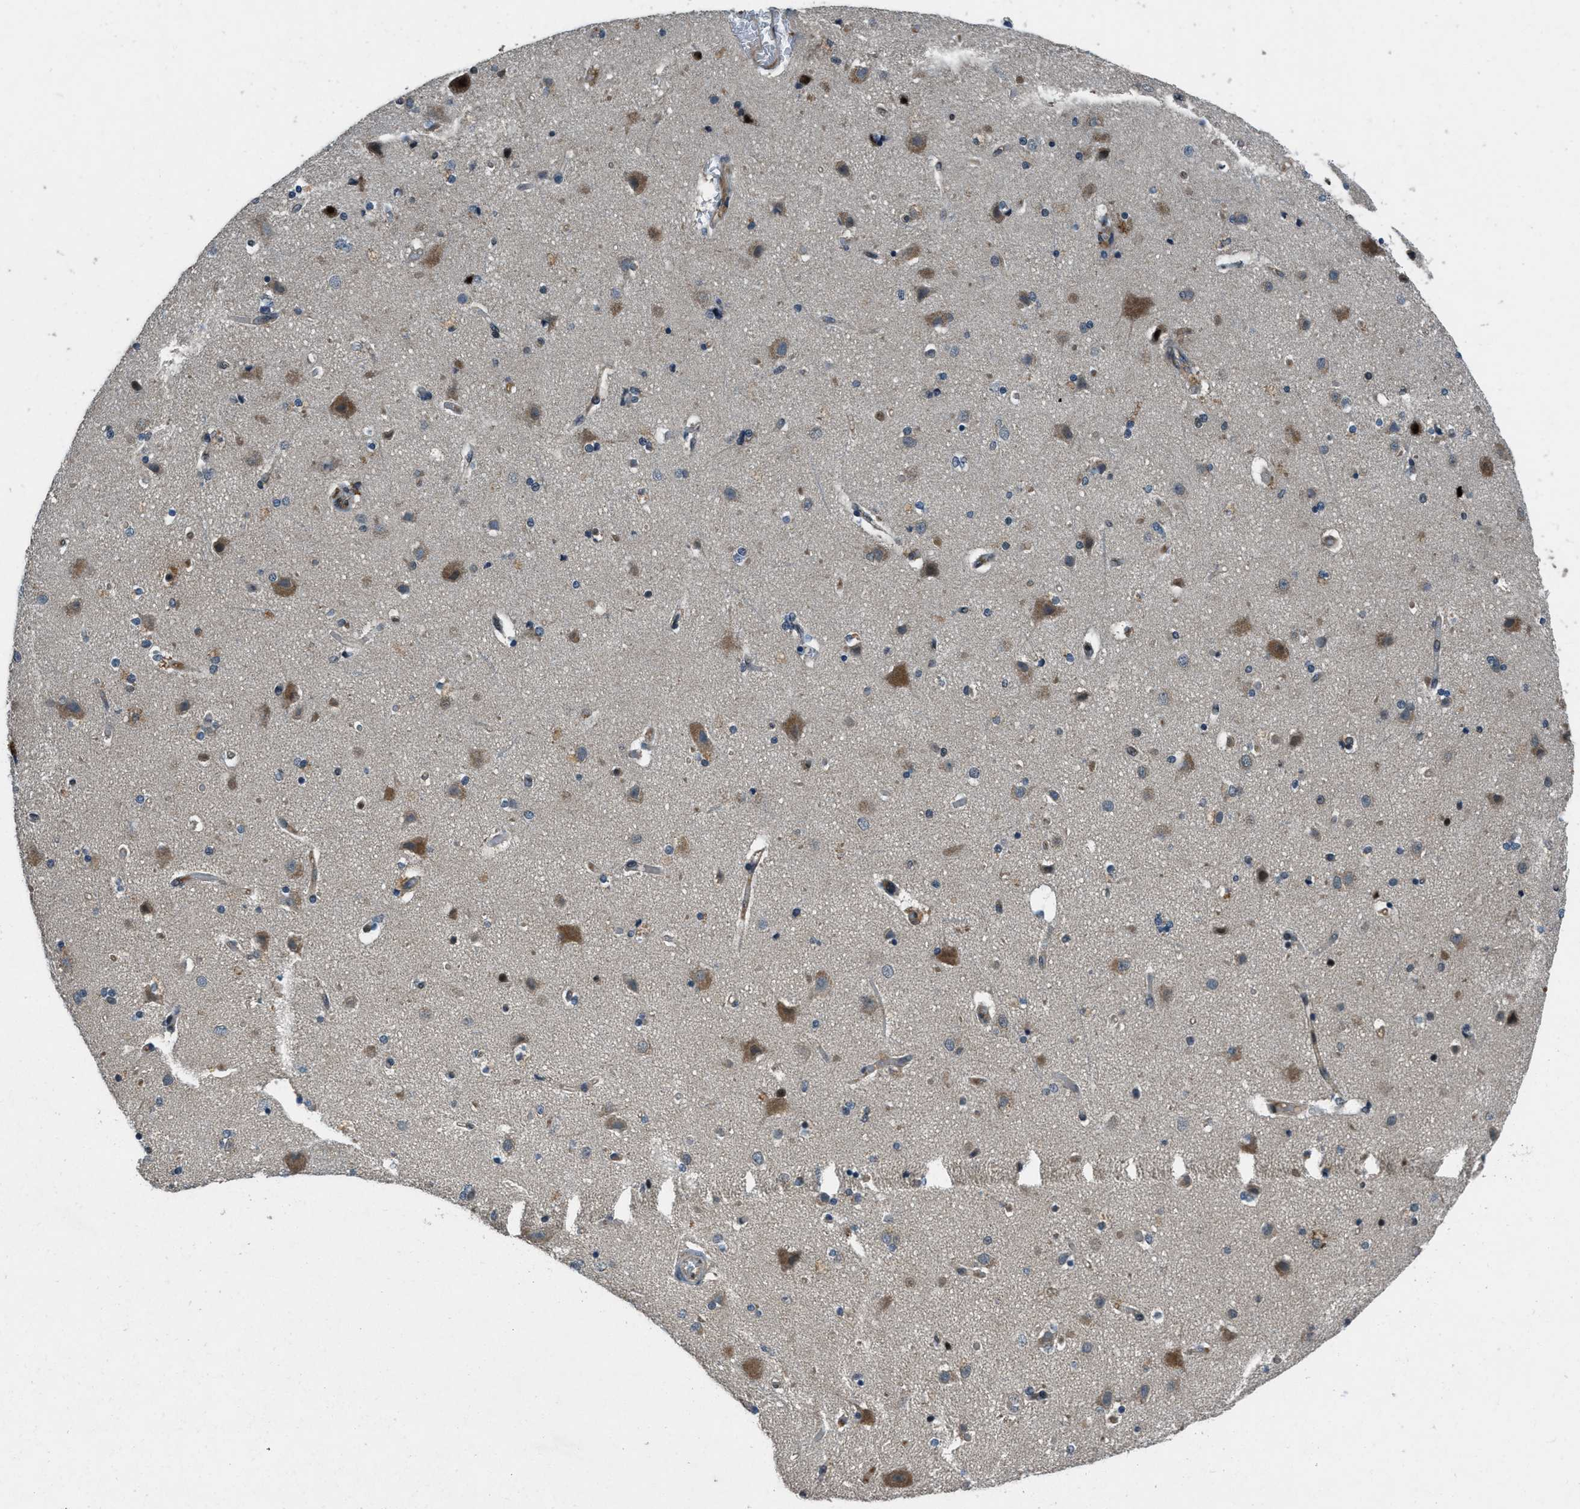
{"staining": {"intensity": "weak", "quantity": "25%-75%", "location": "cytoplasmic/membranous"}, "tissue": "cerebral cortex", "cell_type": "Endothelial cells", "image_type": "normal", "snomed": [{"axis": "morphology", "description": "Normal tissue, NOS"}, {"axis": "topography", "description": "Cerebral cortex"}], "caption": "Immunohistochemical staining of normal human cerebral cortex demonstrates low levels of weak cytoplasmic/membranous staining in approximately 25%-75% of endothelial cells.", "gene": "DUSP6", "patient": {"sex": "female", "age": 54}}